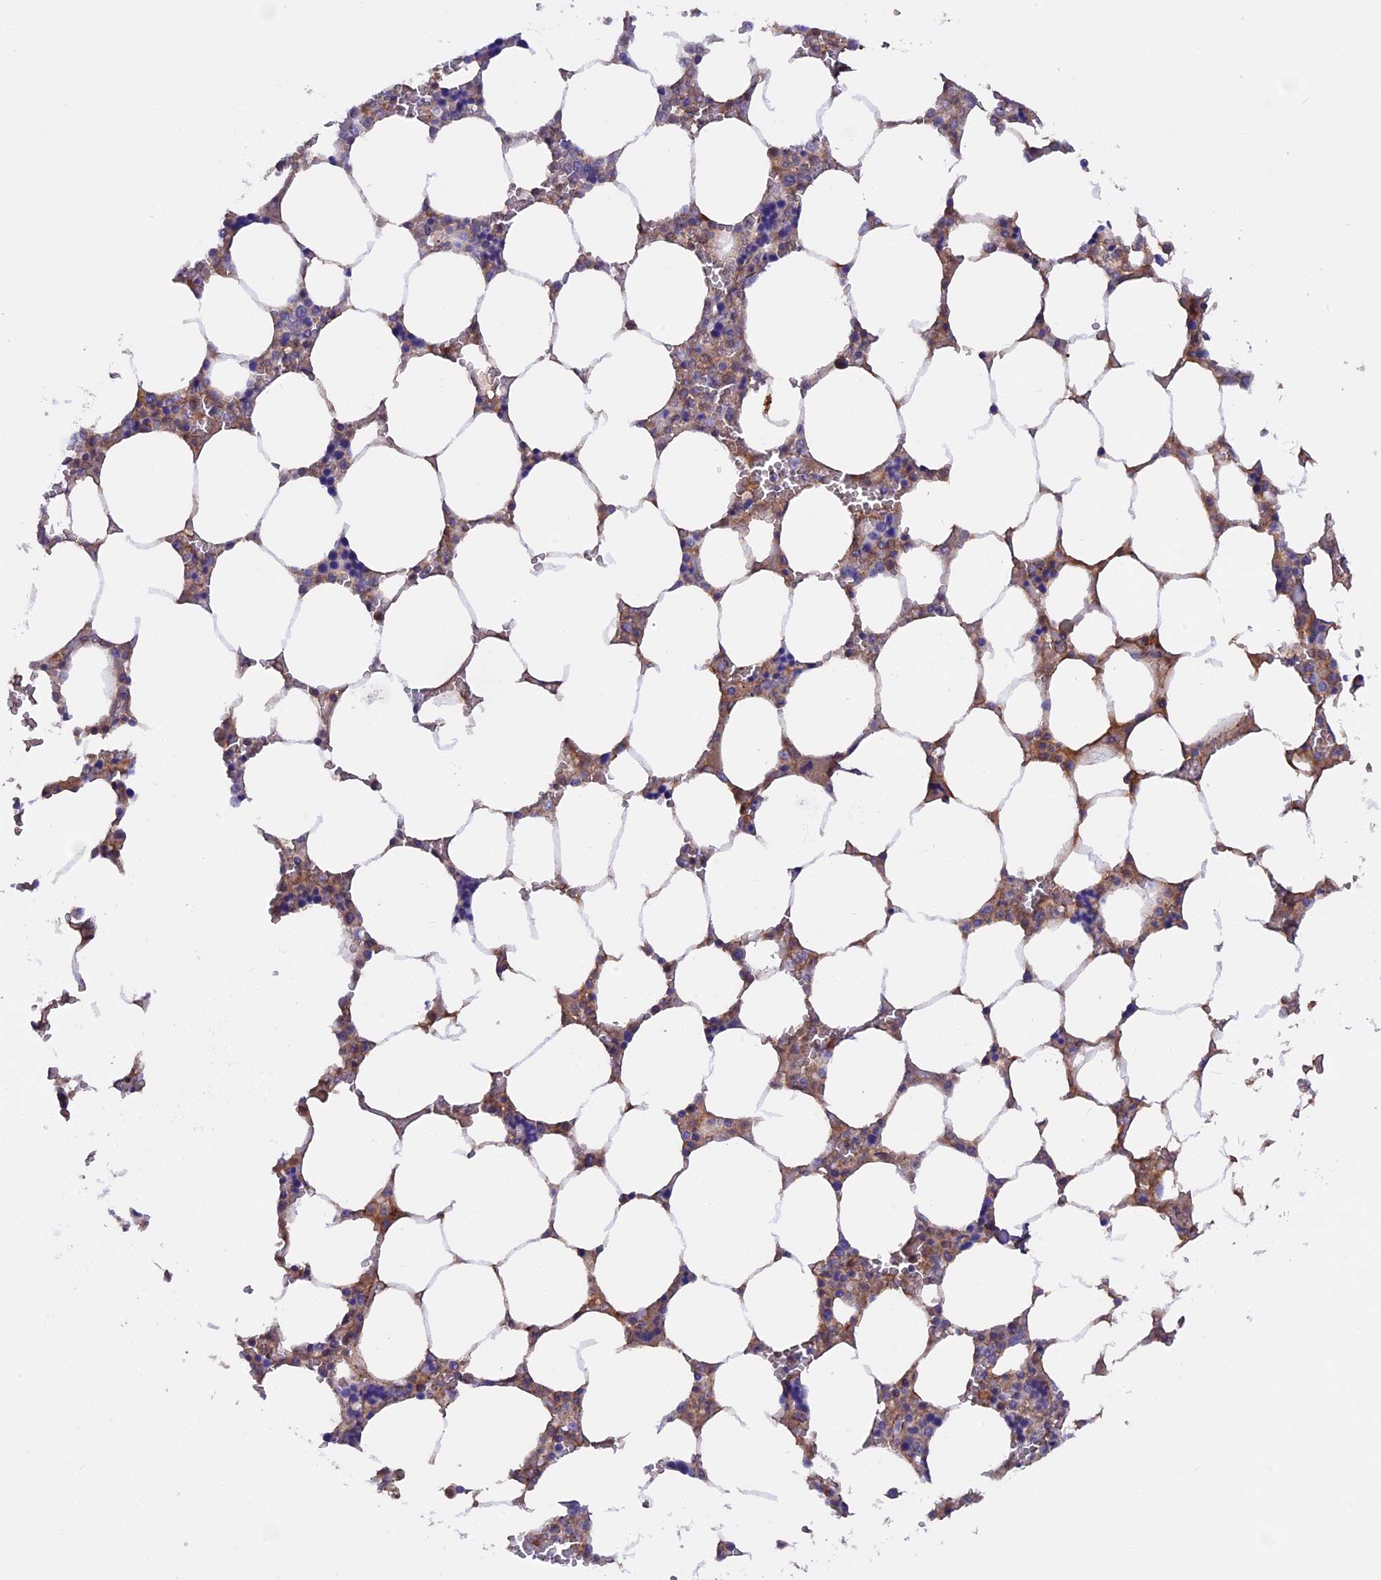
{"staining": {"intensity": "negative", "quantity": "none", "location": "none"}, "tissue": "bone marrow", "cell_type": "Hematopoietic cells", "image_type": "normal", "snomed": [{"axis": "morphology", "description": "Normal tissue, NOS"}, {"axis": "topography", "description": "Bone marrow"}], "caption": "This is an immunohistochemistry histopathology image of normal human bone marrow. There is no positivity in hematopoietic cells.", "gene": "COL4A3", "patient": {"sex": "male", "age": 64}}